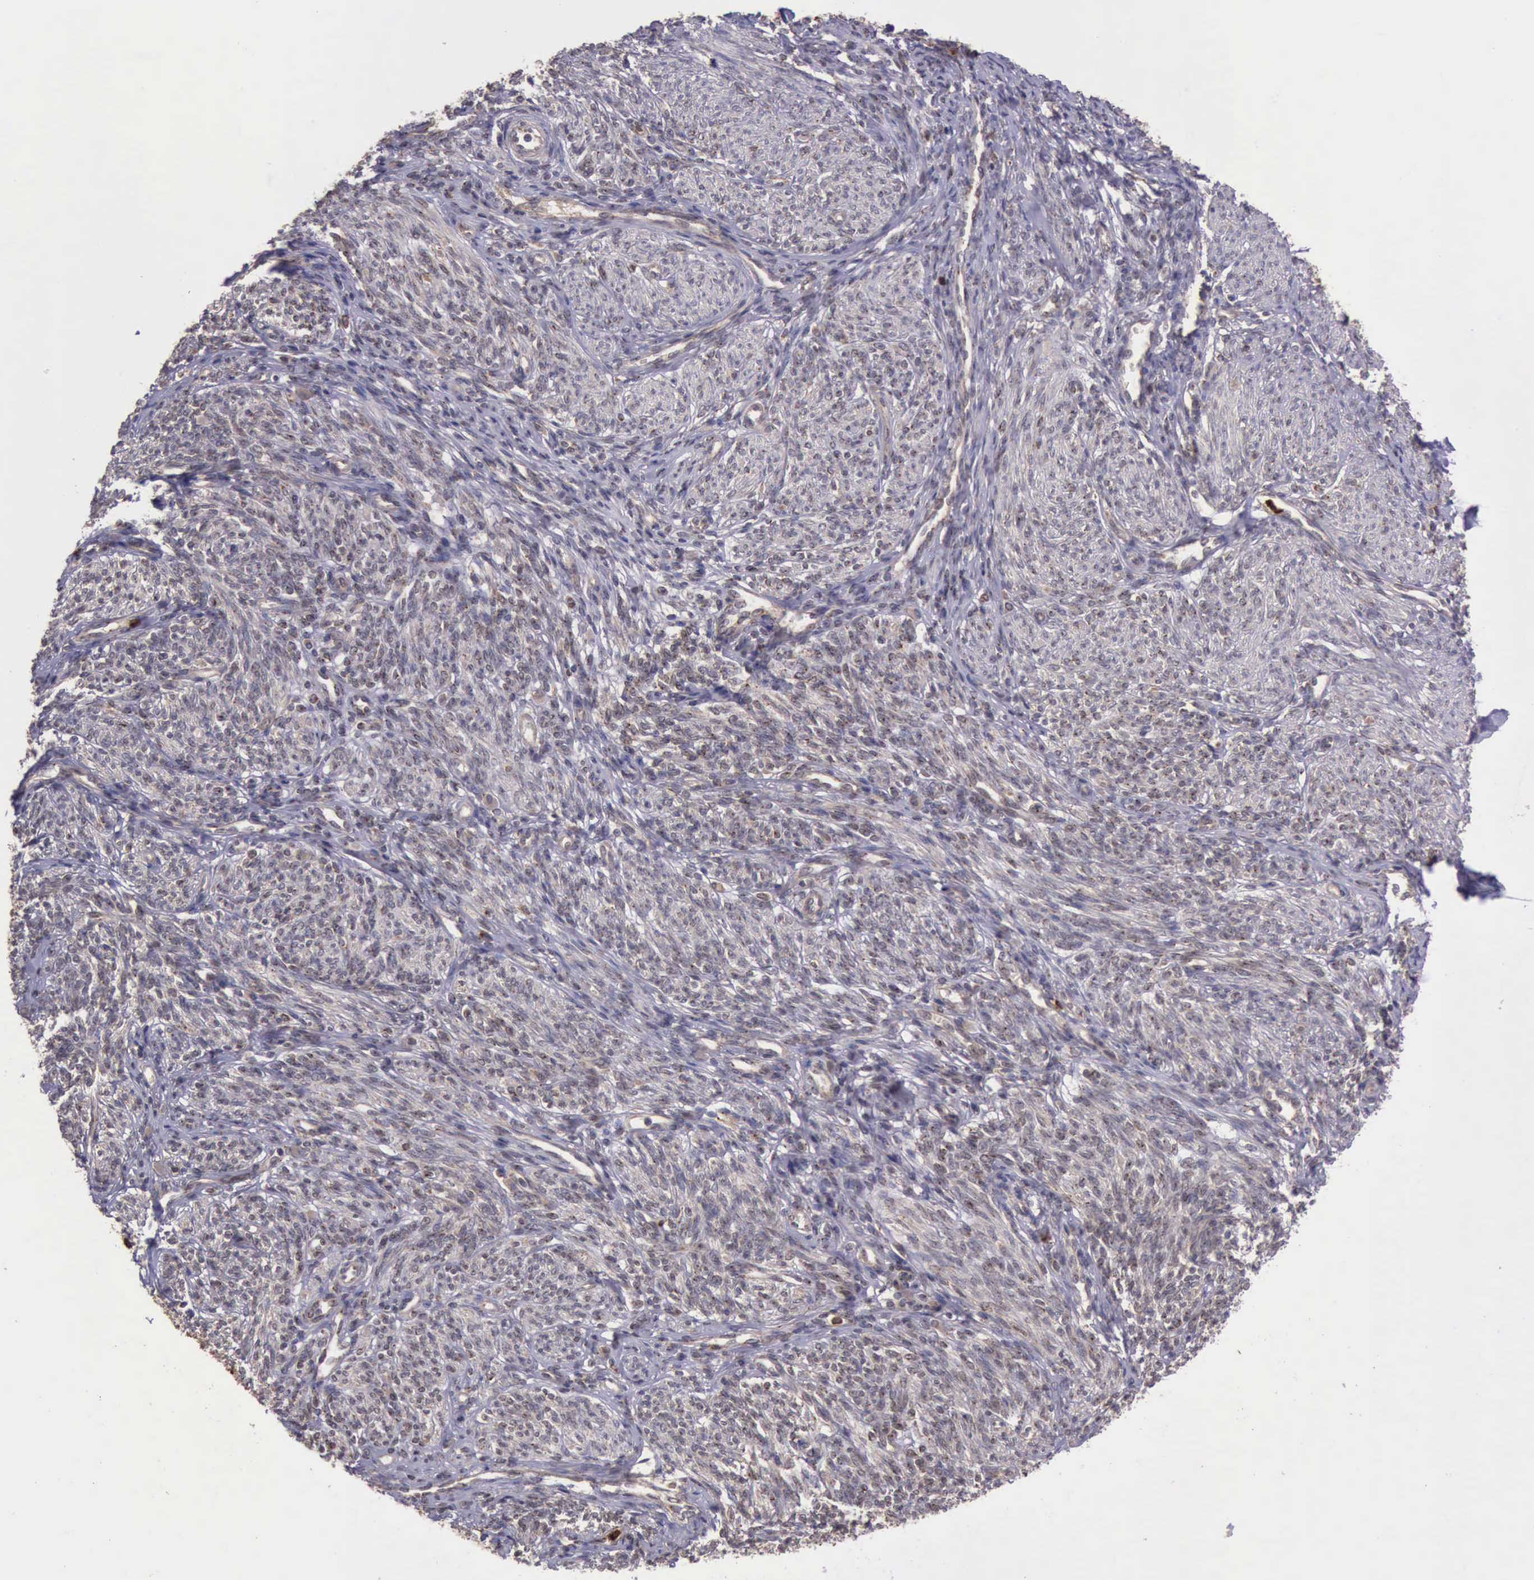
{"staining": {"intensity": "negative", "quantity": "none", "location": "none"}, "tissue": "endometrium", "cell_type": "Cells in endometrial stroma", "image_type": "normal", "snomed": [{"axis": "morphology", "description": "Normal tissue, NOS"}, {"axis": "topography", "description": "Endometrium"}], "caption": "Immunohistochemistry (IHC) photomicrograph of benign human endometrium stained for a protein (brown), which reveals no expression in cells in endometrial stroma. The staining was performed using DAB (3,3'-diaminobenzidine) to visualize the protein expression in brown, while the nuclei were stained in blue with hematoxylin (Magnification: 20x).", "gene": "ARMCX3", "patient": {"sex": "female", "age": 82}}